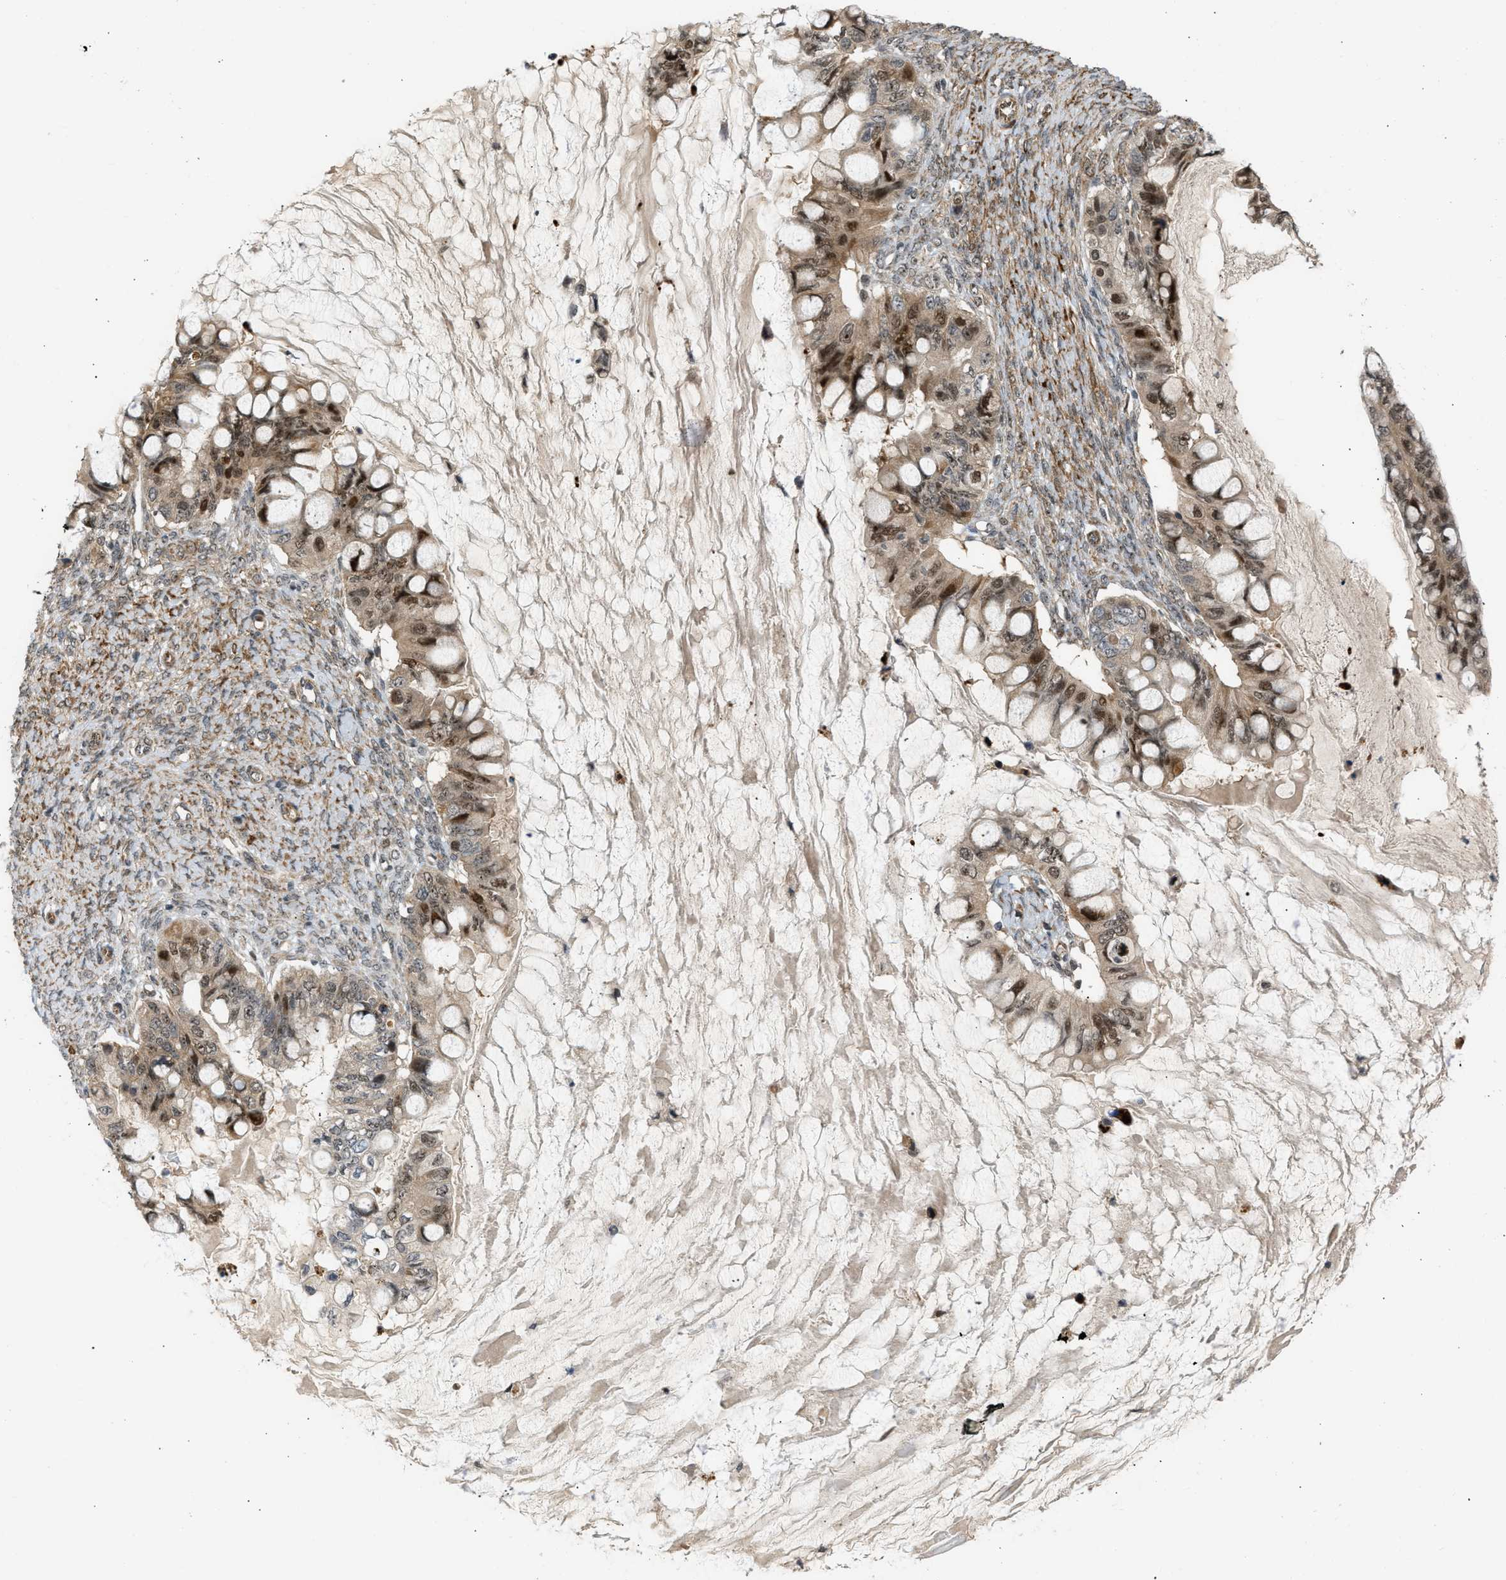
{"staining": {"intensity": "moderate", "quantity": ">75%", "location": "cytoplasmic/membranous,nuclear"}, "tissue": "ovarian cancer", "cell_type": "Tumor cells", "image_type": "cancer", "snomed": [{"axis": "morphology", "description": "Cystadenocarcinoma, mucinous, NOS"}, {"axis": "topography", "description": "Ovary"}], "caption": "Mucinous cystadenocarcinoma (ovarian) stained with a brown dye reveals moderate cytoplasmic/membranous and nuclear positive positivity in about >75% of tumor cells.", "gene": "BAG1", "patient": {"sex": "female", "age": 80}}